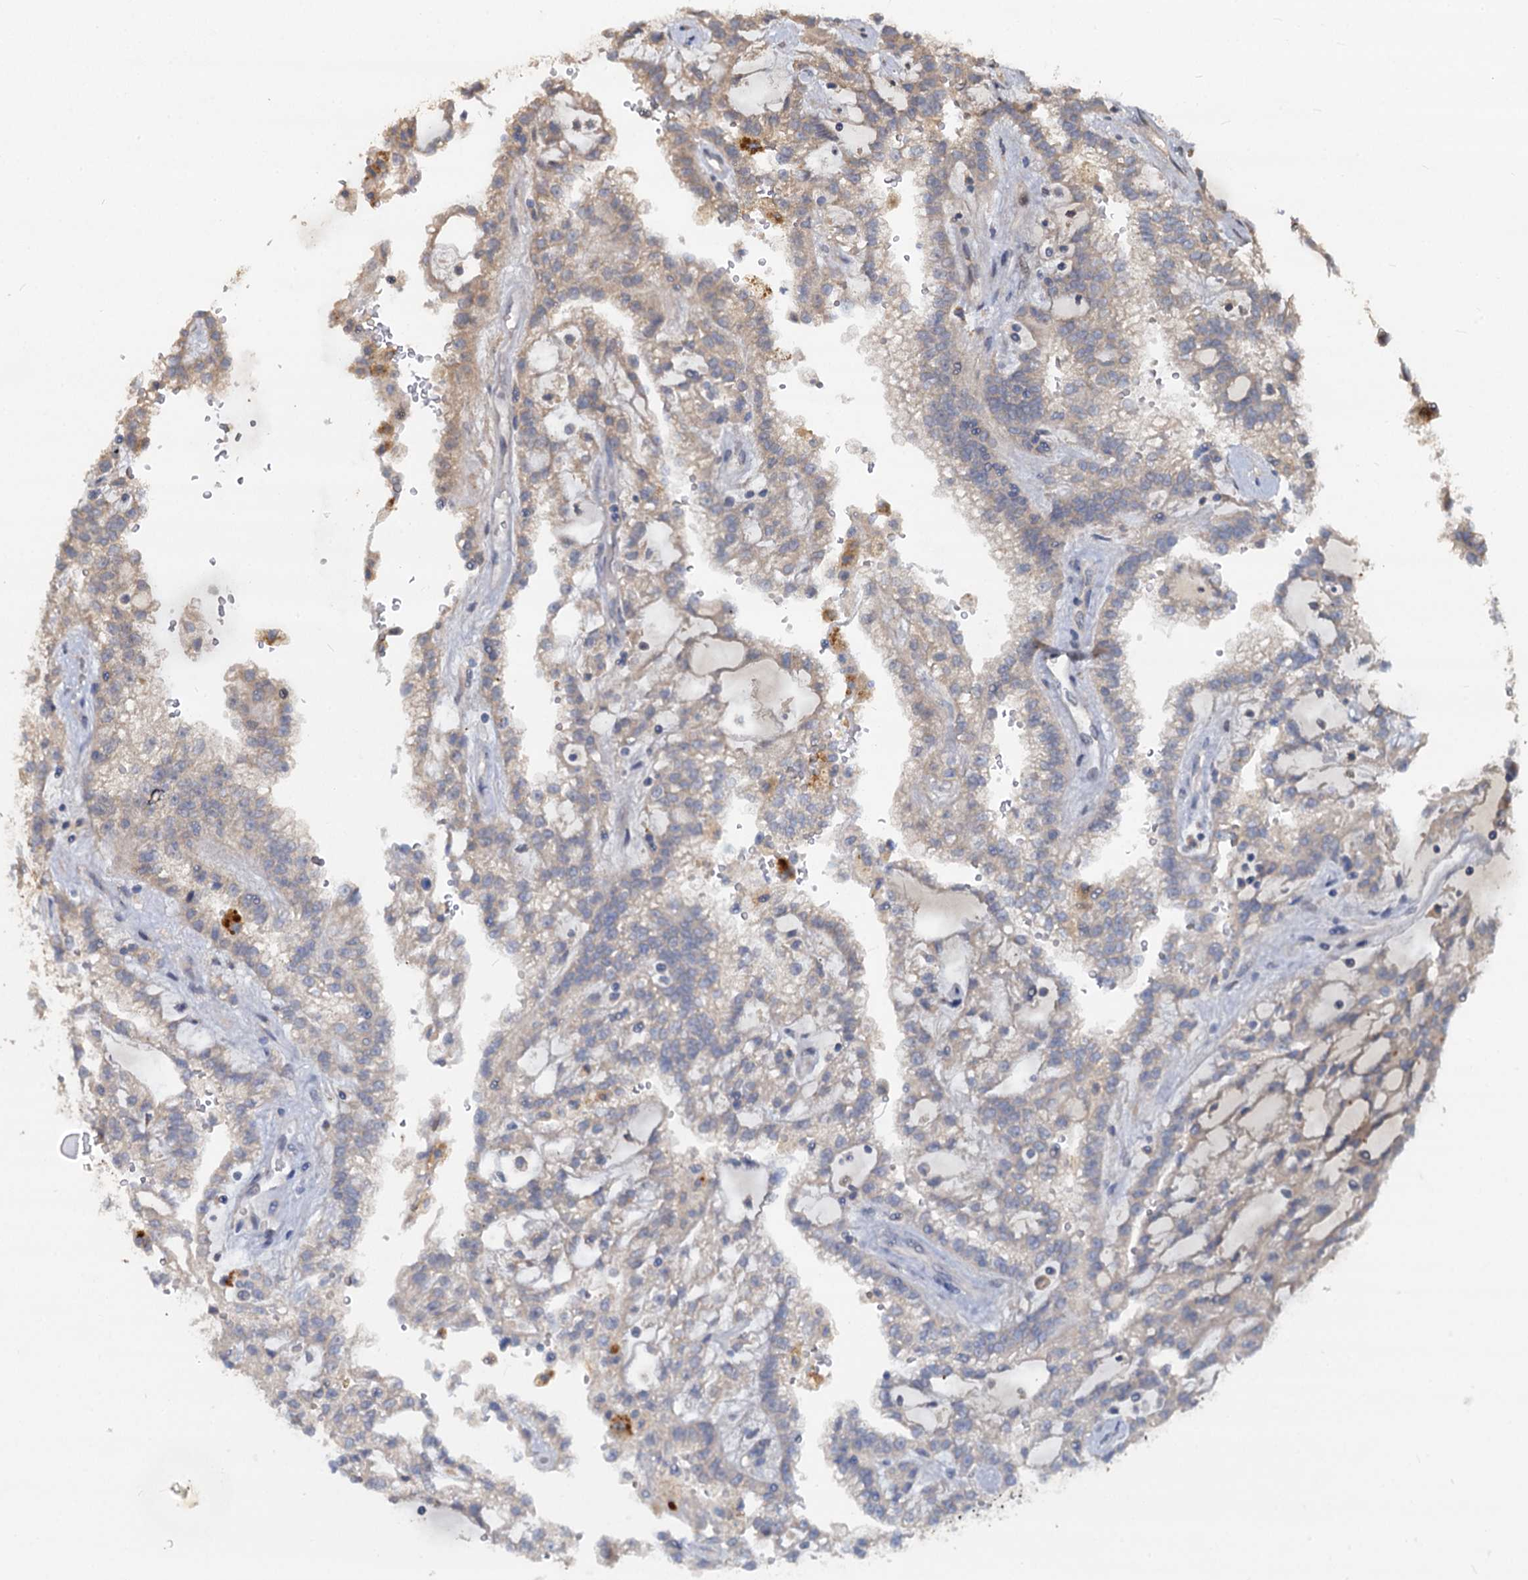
{"staining": {"intensity": "moderate", "quantity": "<25%", "location": "cytoplasmic/membranous"}, "tissue": "renal cancer", "cell_type": "Tumor cells", "image_type": "cancer", "snomed": [{"axis": "morphology", "description": "Adenocarcinoma, NOS"}, {"axis": "topography", "description": "Kidney"}], "caption": "A high-resolution photomicrograph shows IHC staining of renal adenocarcinoma, which demonstrates moderate cytoplasmic/membranous staining in about <25% of tumor cells. The staining was performed using DAB, with brown indicating positive protein expression. Nuclei are stained blue with hematoxylin.", "gene": "CCDC184", "patient": {"sex": "male", "age": 63}}